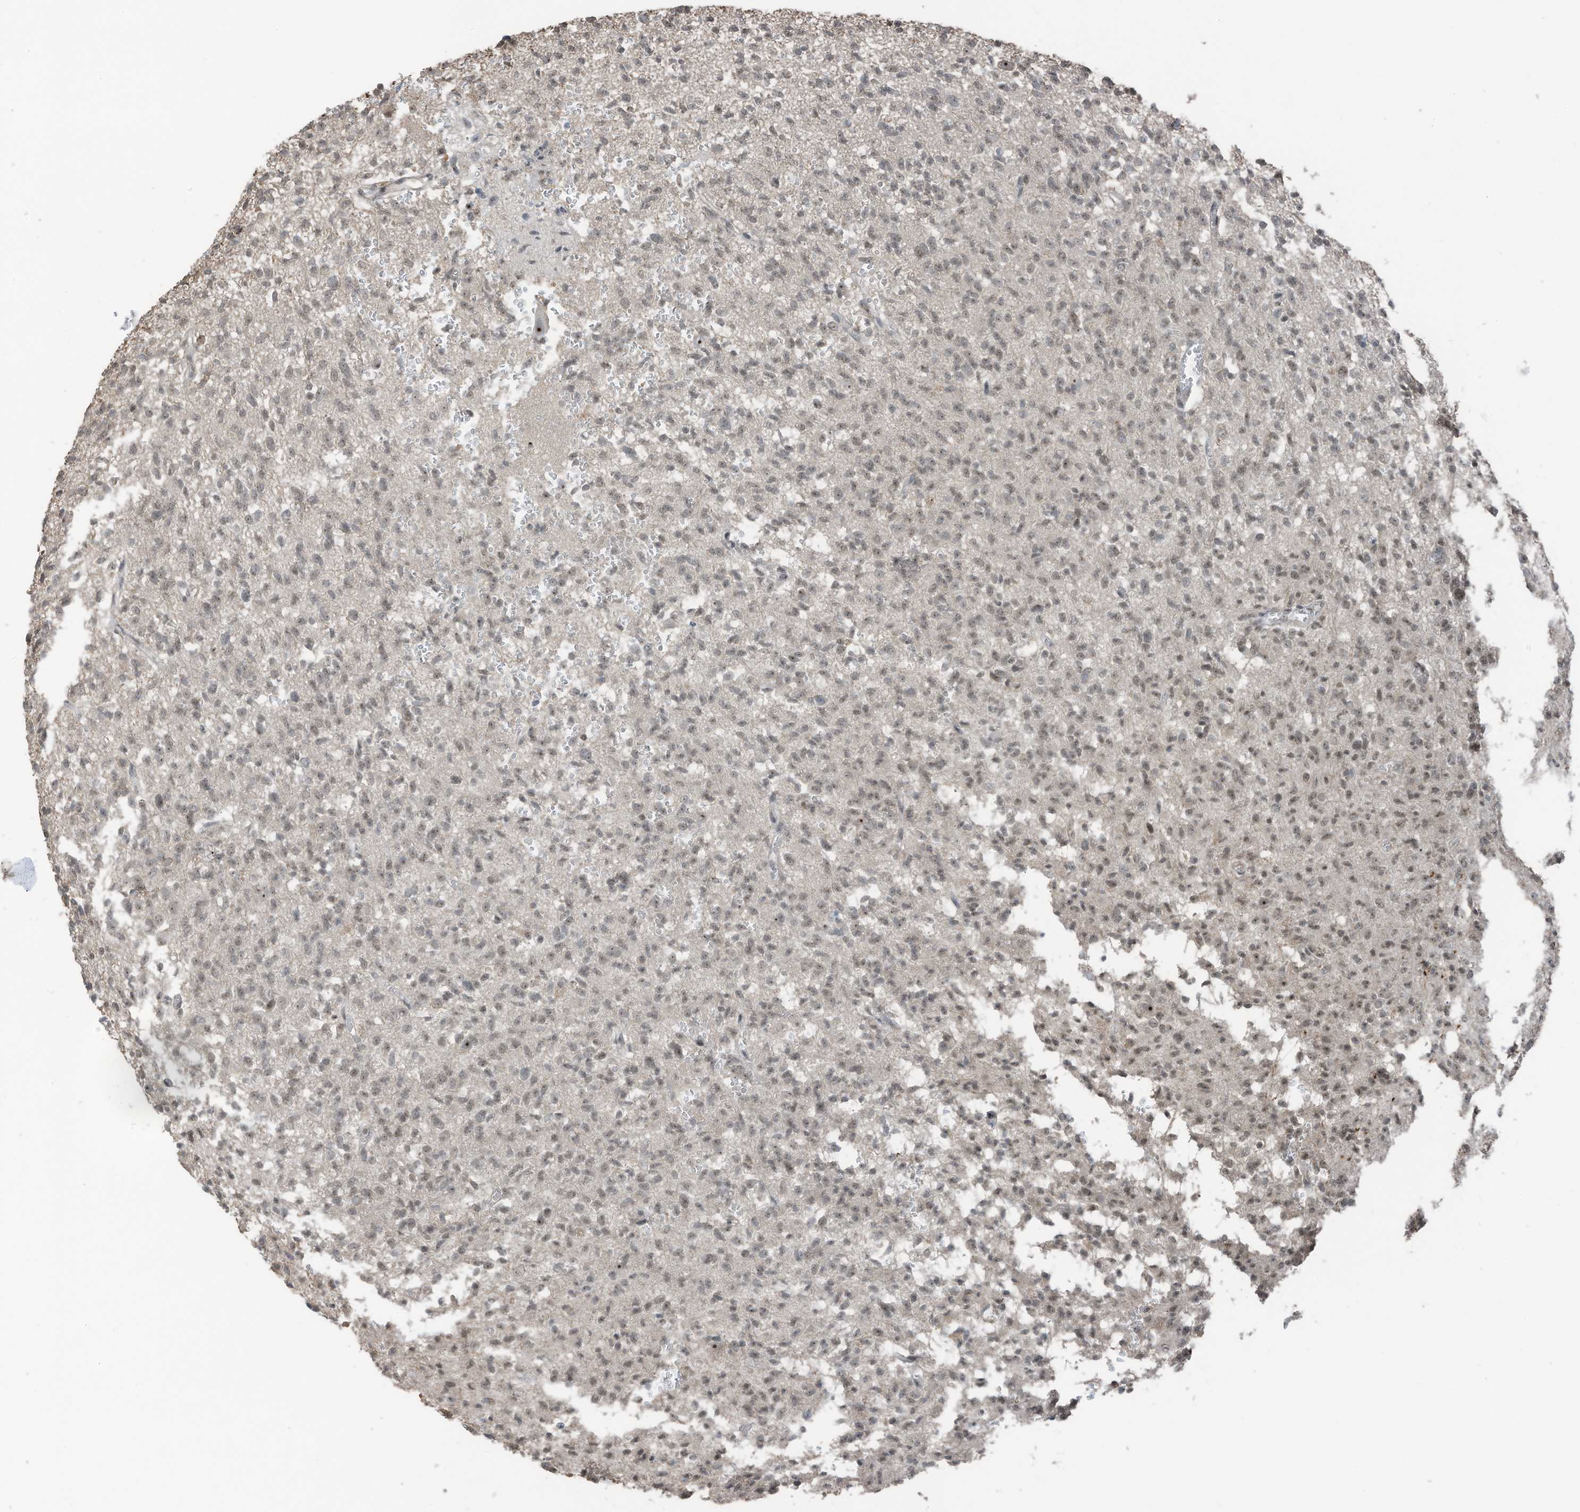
{"staining": {"intensity": "moderate", "quantity": "25%-75%", "location": "nuclear"}, "tissue": "glioma", "cell_type": "Tumor cells", "image_type": "cancer", "snomed": [{"axis": "morphology", "description": "Glioma, malignant, High grade"}, {"axis": "topography", "description": "Brain"}], "caption": "Malignant glioma (high-grade) stained with immunohistochemistry (IHC) displays moderate nuclear positivity in about 25%-75% of tumor cells.", "gene": "UTP3", "patient": {"sex": "female", "age": 57}}